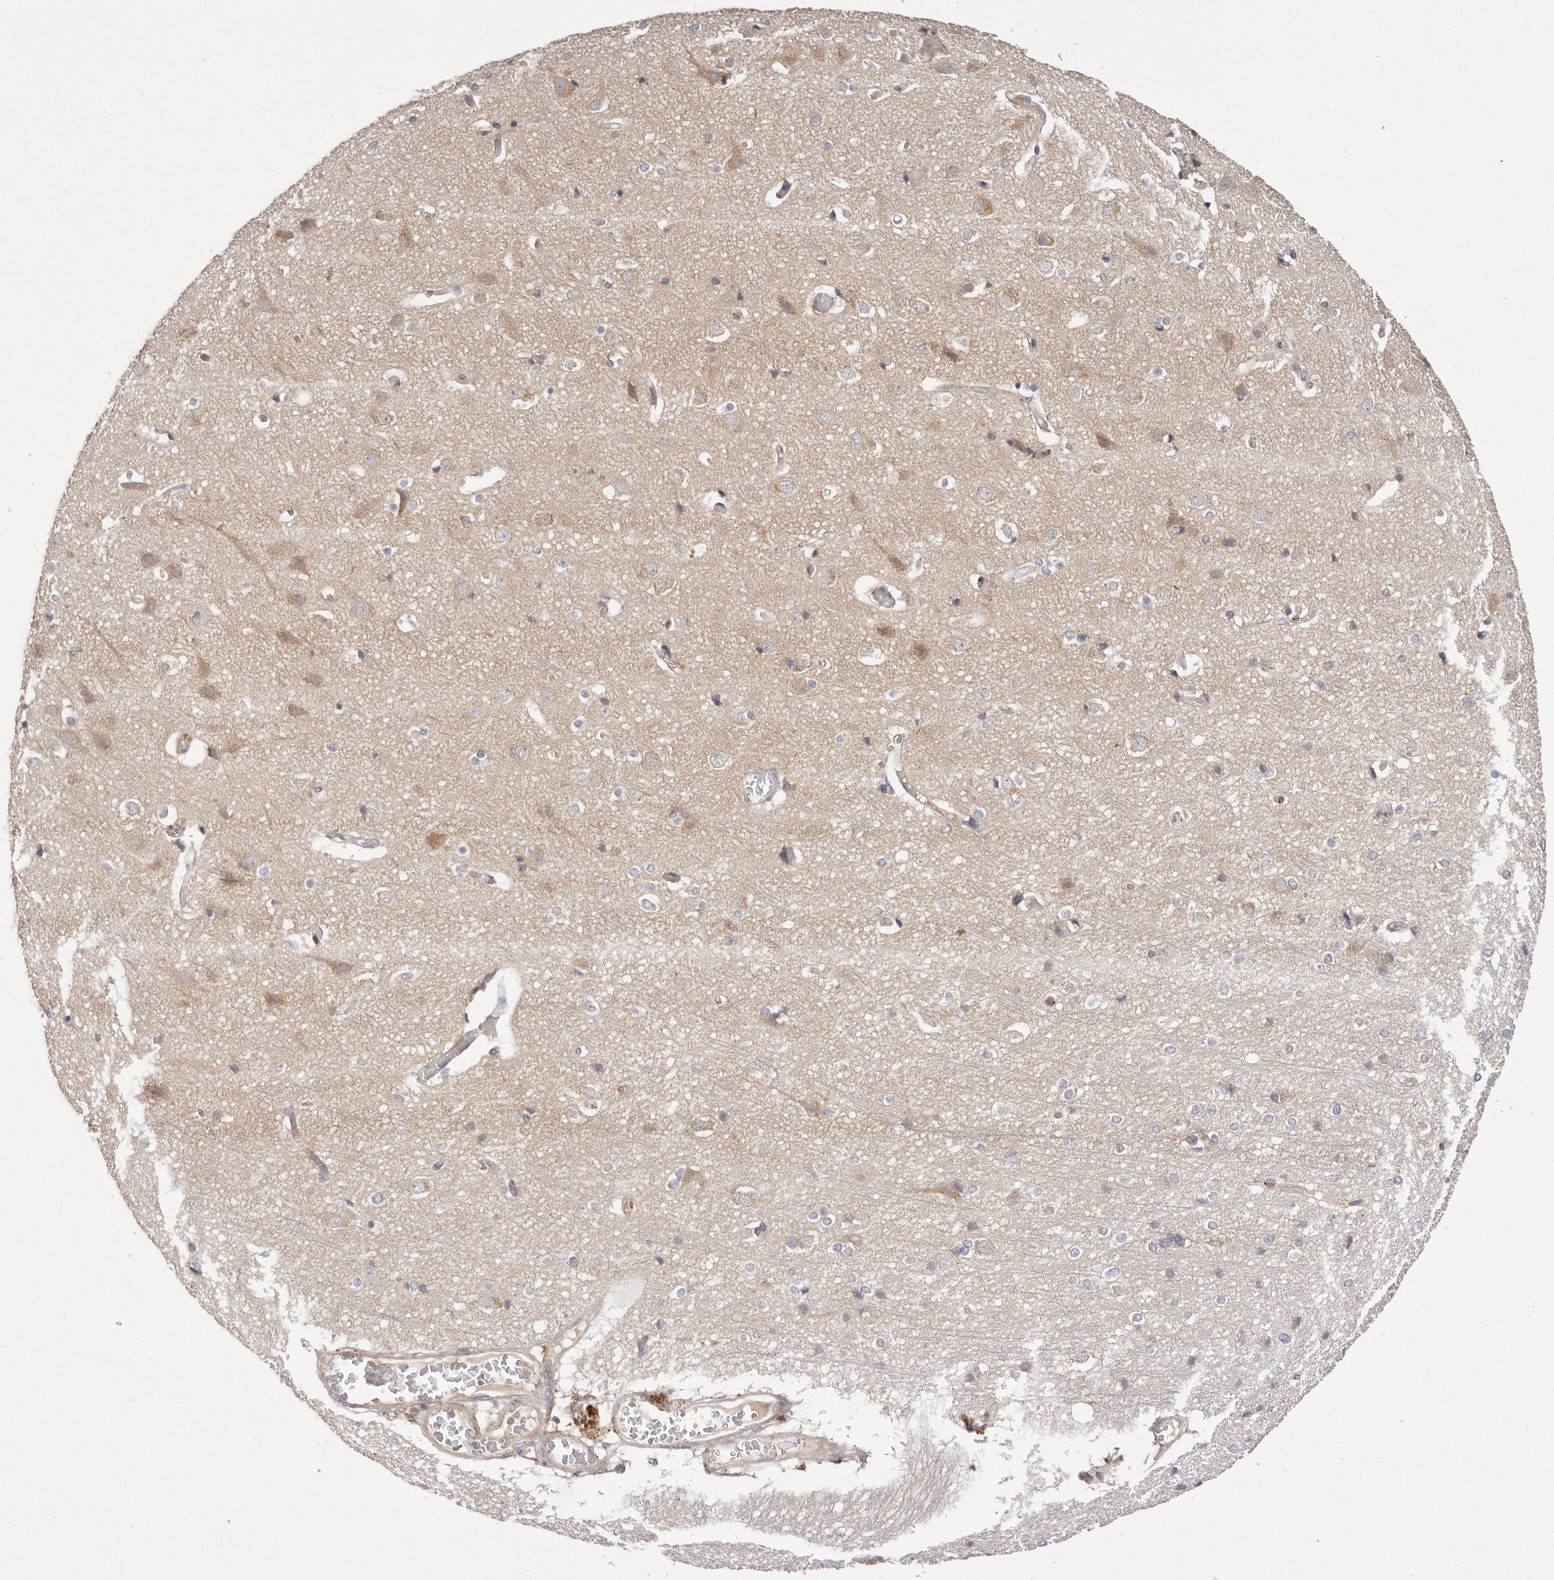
{"staining": {"intensity": "weak", "quantity": ">75%", "location": "cytoplasmic/membranous"}, "tissue": "cerebral cortex", "cell_type": "Endothelial cells", "image_type": "normal", "snomed": [{"axis": "morphology", "description": "Normal tissue, NOS"}, {"axis": "topography", "description": "Cerebral cortex"}], "caption": "Benign cerebral cortex reveals weak cytoplasmic/membranous expression in about >75% of endothelial cells, visualized by immunohistochemistry.", "gene": "KCMF1", "patient": {"sex": "male", "age": 54}}